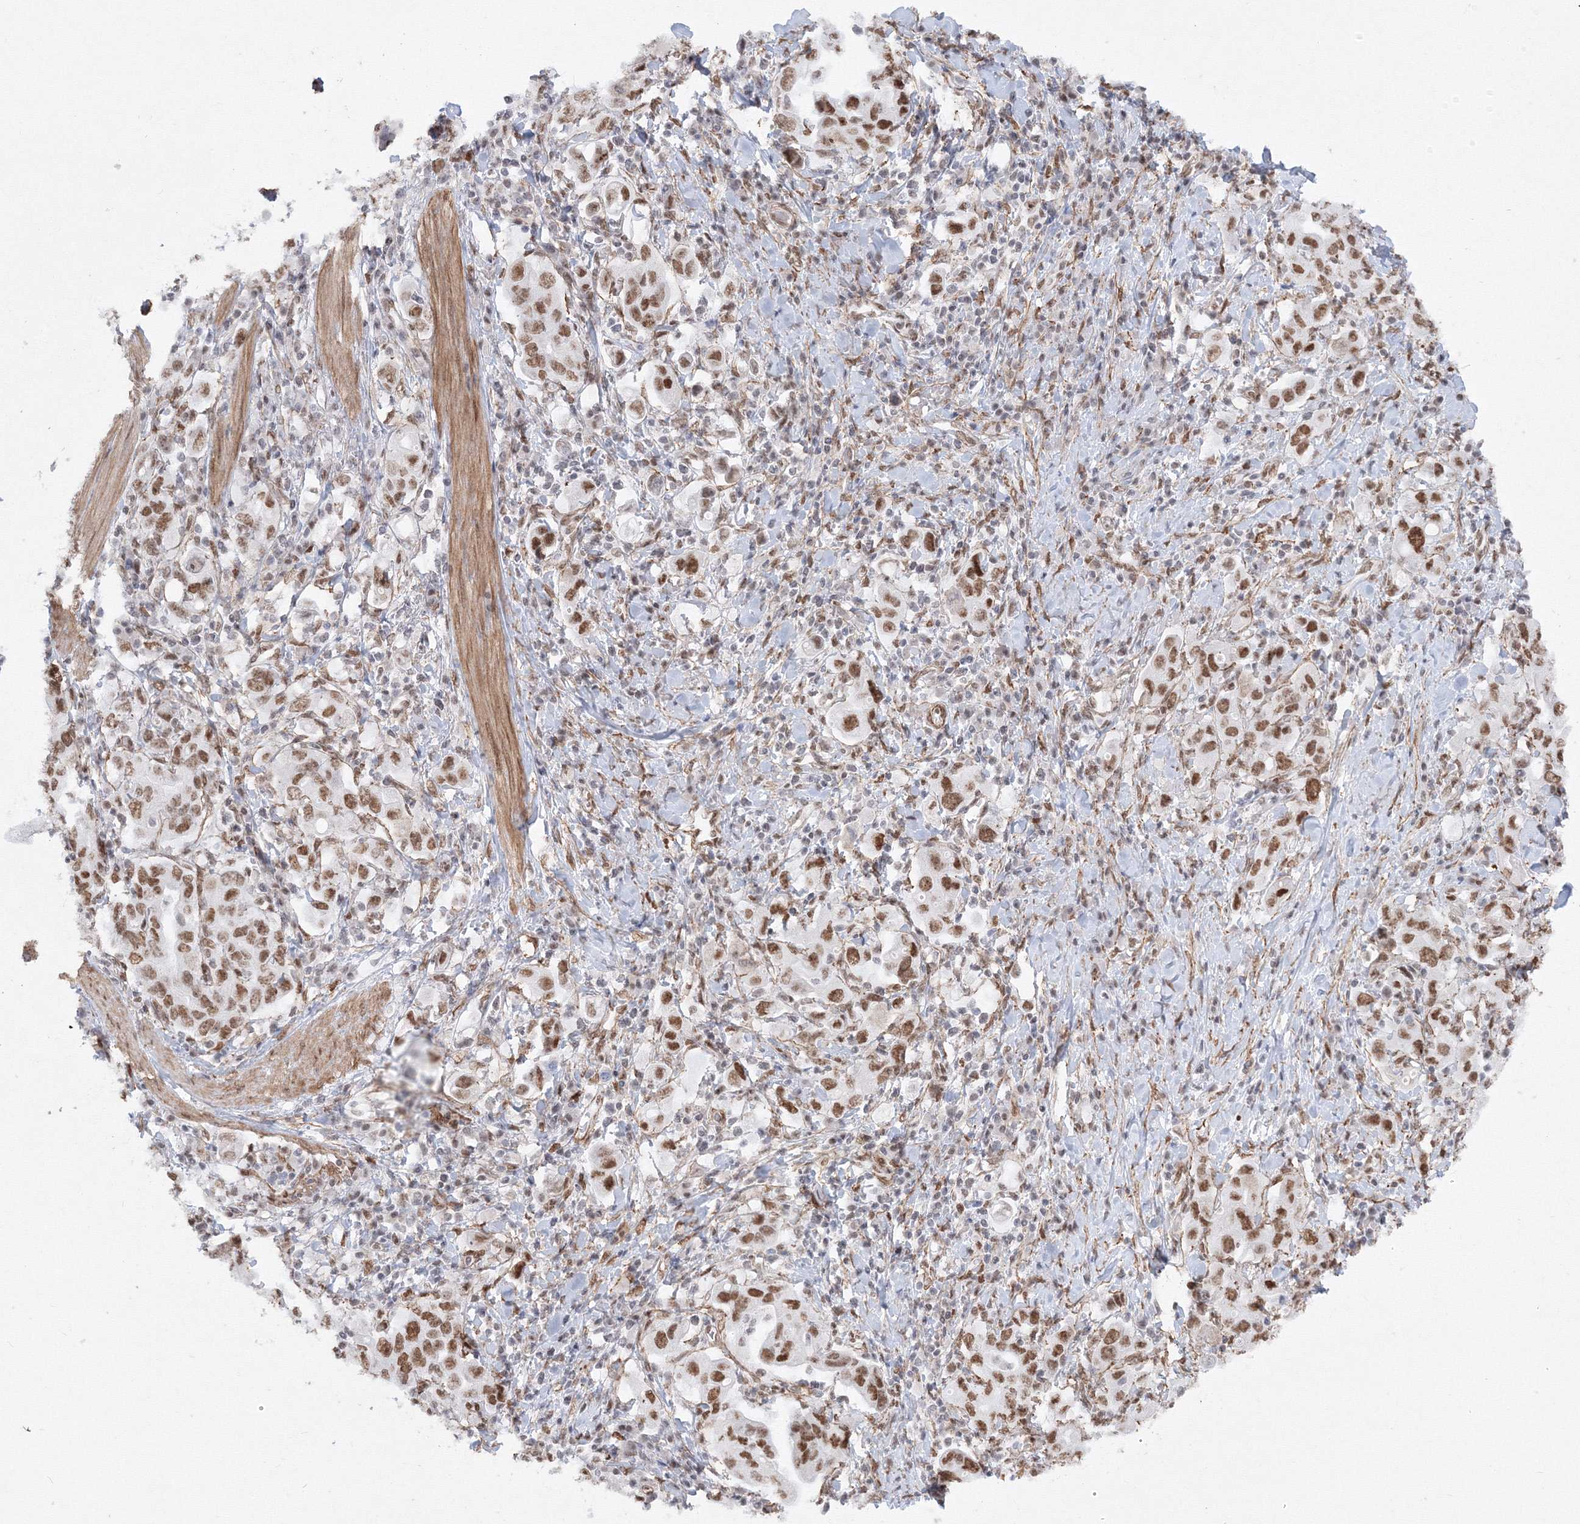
{"staining": {"intensity": "moderate", "quantity": ">75%", "location": "cytoplasmic/membranous"}, "tissue": "stomach cancer", "cell_type": "Tumor cells", "image_type": "cancer", "snomed": [{"axis": "morphology", "description": "Adenocarcinoma, NOS"}, {"axis": "topography", "description": "Stomach, upper"}], "caption": "There is medium levels of moderate cytoplasmic/membranous staining in tumor cells of stomach adenocarcinoma, as demonstrated by immunohistochemical staining (brown color).", "gene": "ZNF638", "patient": {"sex": "male", "age": 62}}